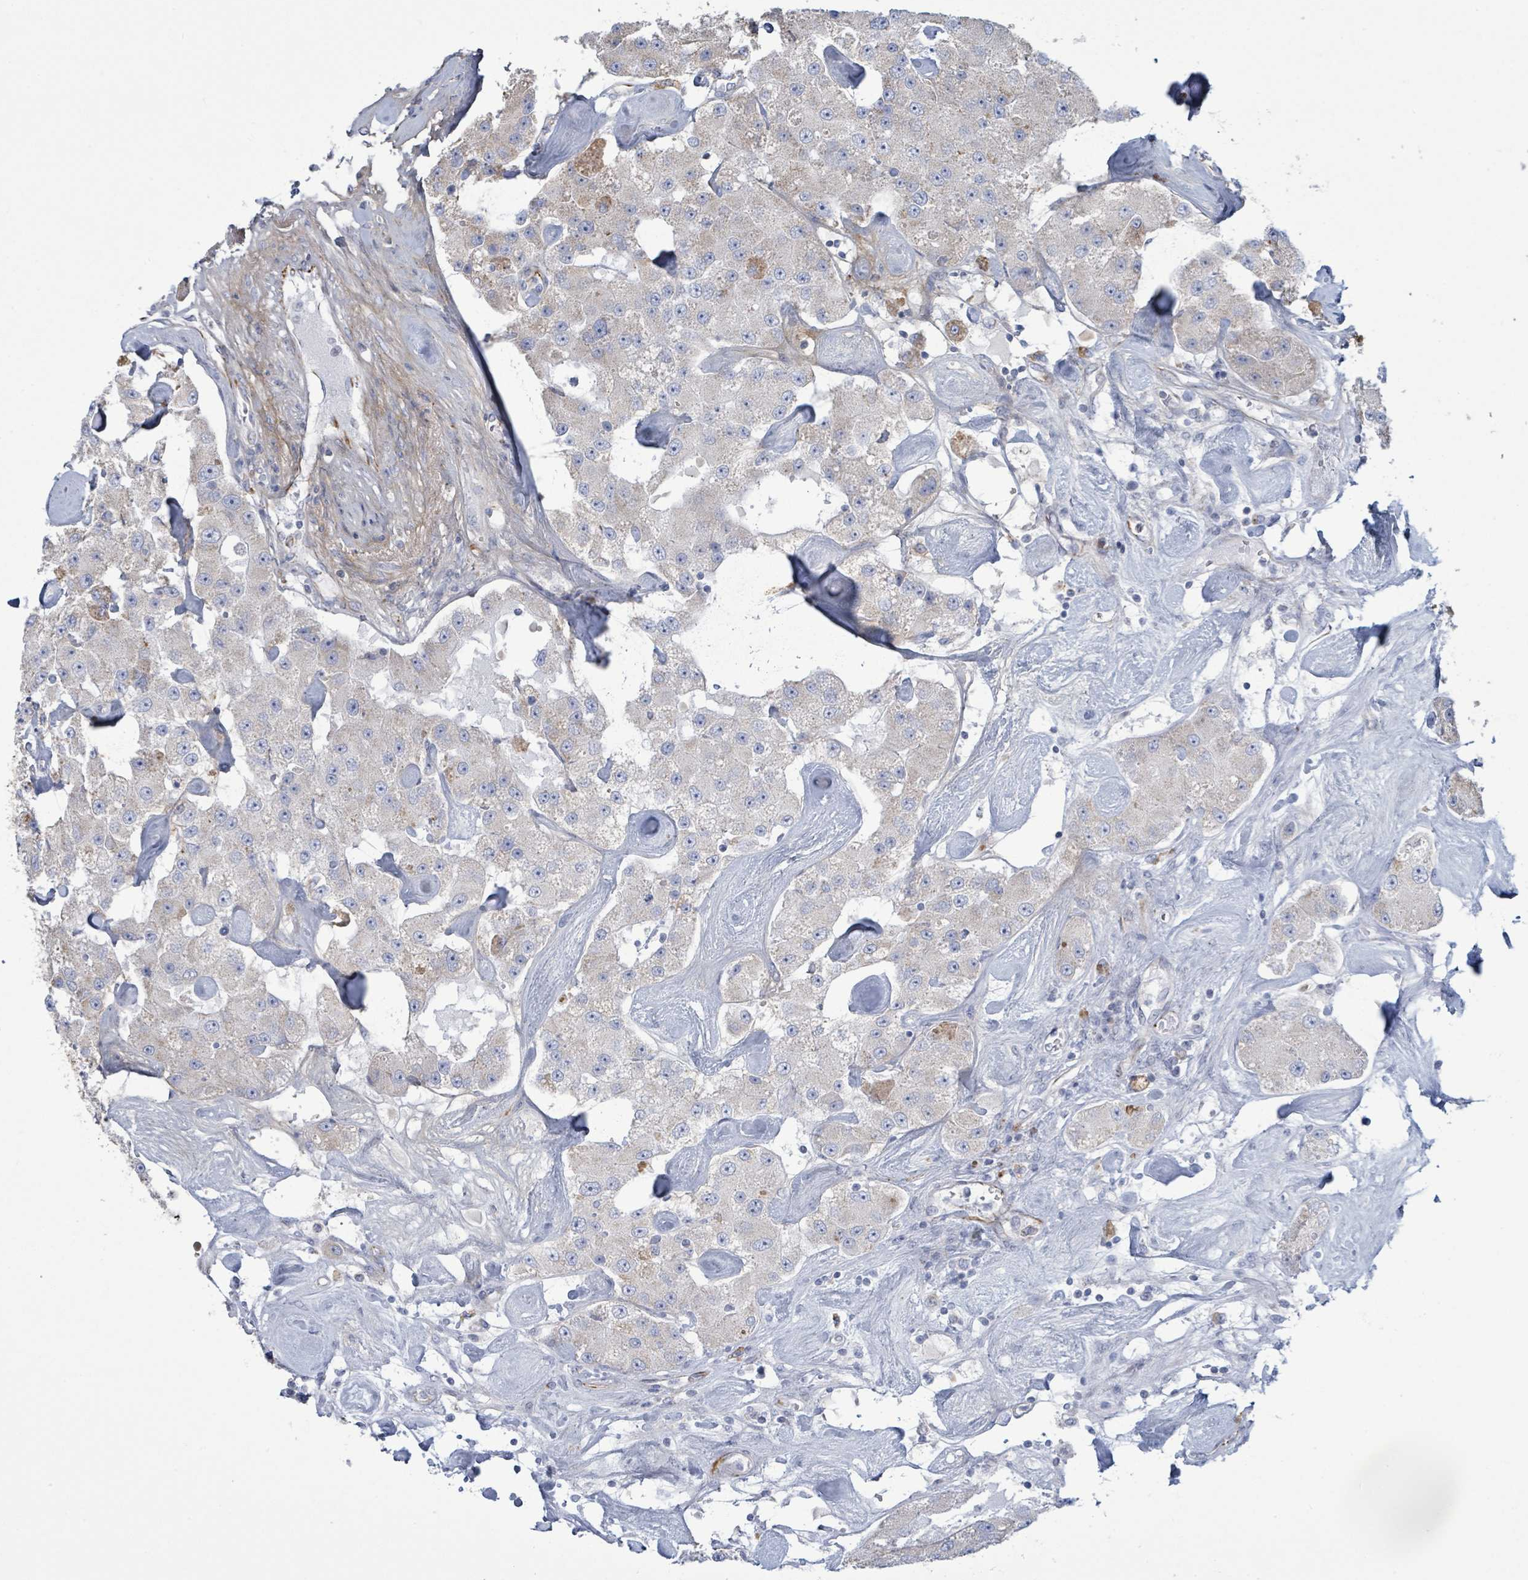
{"staining": {"intensity": "weak", "quantity": "25%-75%", "location": "cytoplasmic/membranous"}, "tissue": "carcinoid", "cell_type": "Tumor cells", "image_type": "cancer", "snomed": [{"axis": "morphology", "description": "Carcinoid, malignant, NOS"}, {"axis": "topography", "description": "Pancreas"}], "caption": "Carcinoid (malignant) was stained to show a protein in brown. There is low levels of weak cytoplasmic/membranous expression in approximately 25%-75% of tumor cells.", "gene": "ALG12", "patient": {"sex": "male", "age": 41}}